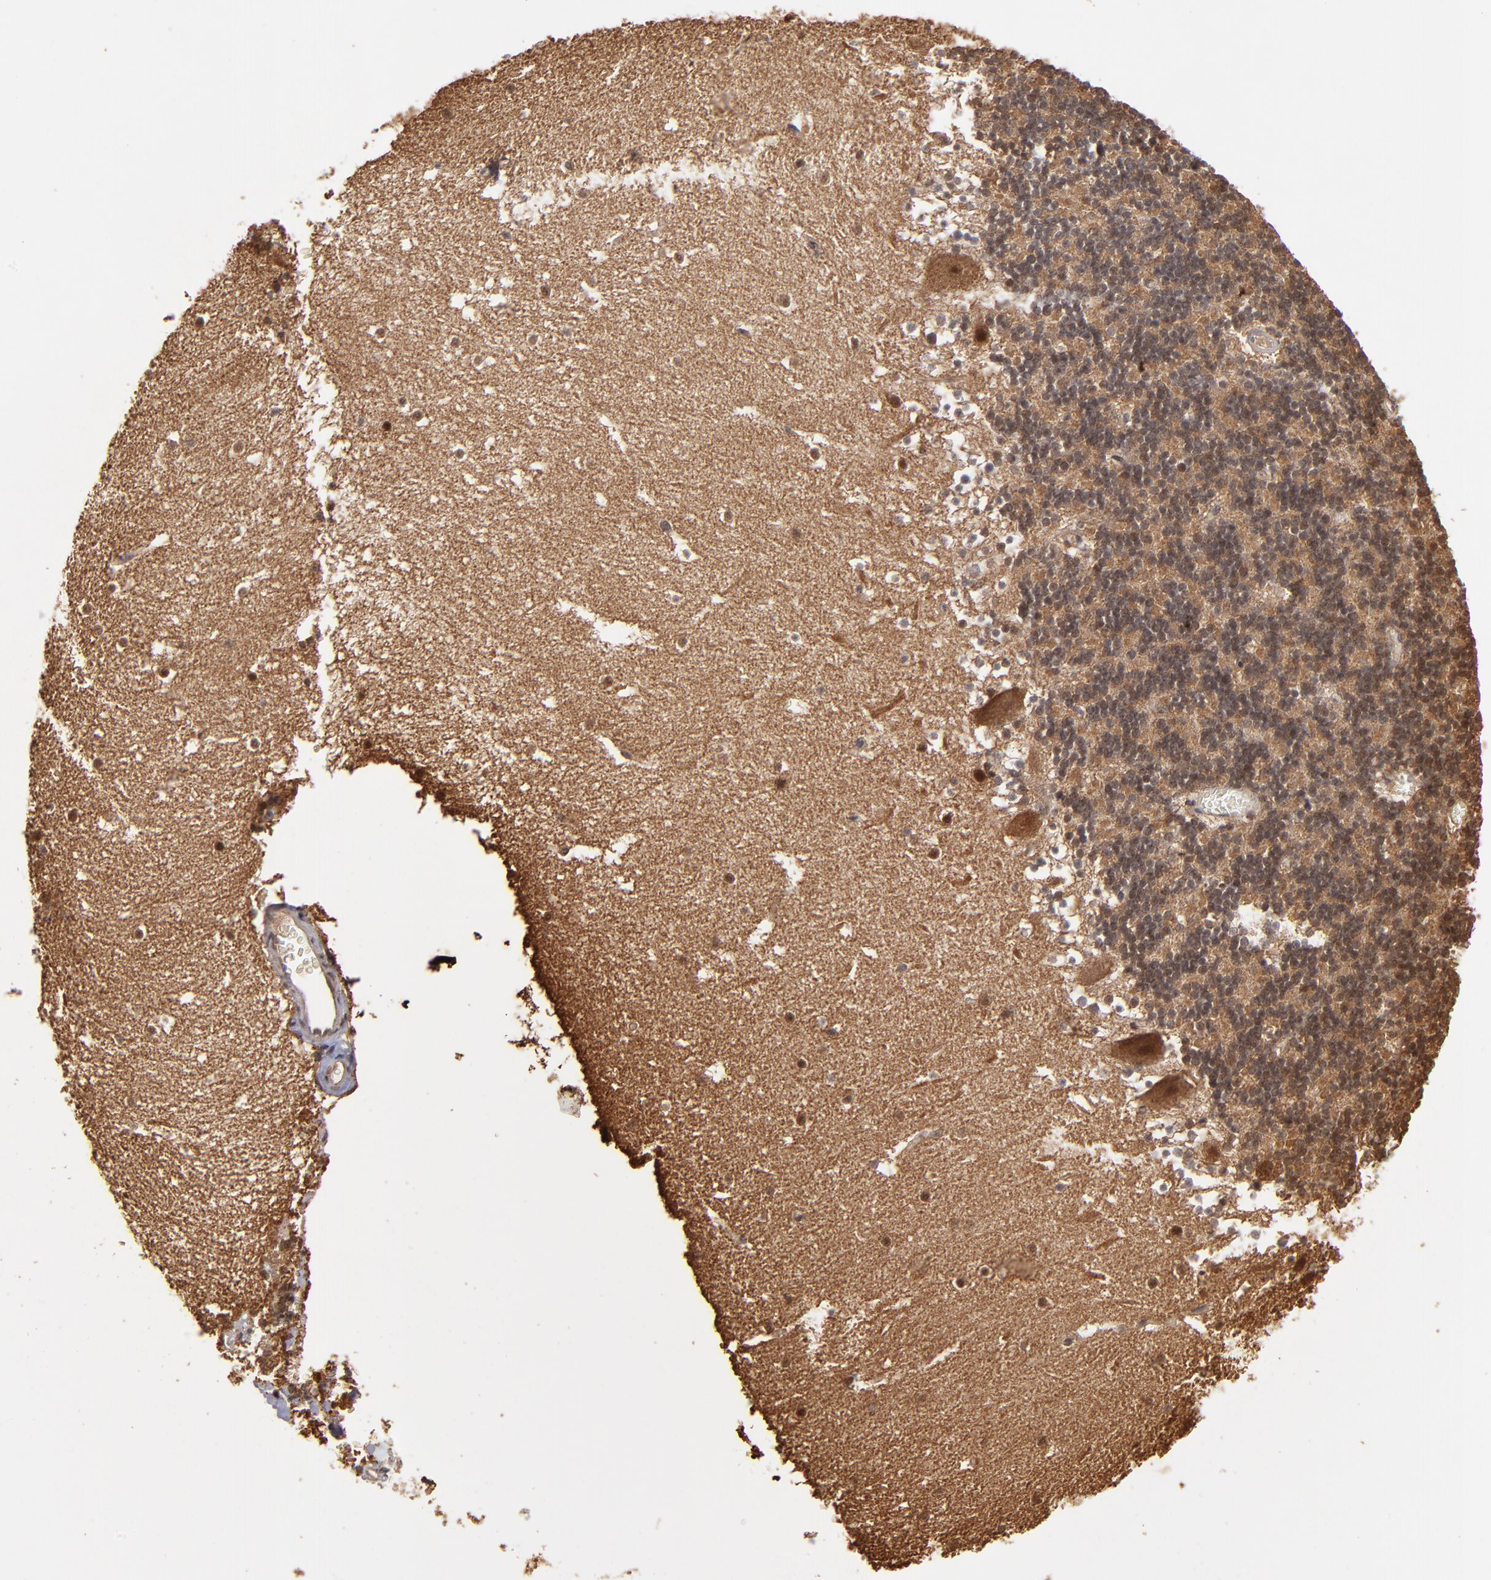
{"staining": {"intensity": "moderate", "quantity": "25%-75%", "location": "cytoplasmic/membranous"}, "tissue": "cerebellum", "cell_type": "Cells in granular layer", "image_type": "normal", "snomed": [{"axis": "morphology", "description": "Normal tissue, NOS"}, {"axis": "topography", "description": "Cerebellum"}], "caption": "IHC of normal human cerebellum displays medium levels of moderate cytoplasmic/membranous positivity in about 25%-75% of cells in granular layer.", "gene": "BDKRB1", "patient": {"sex": "male", "age": 45}}